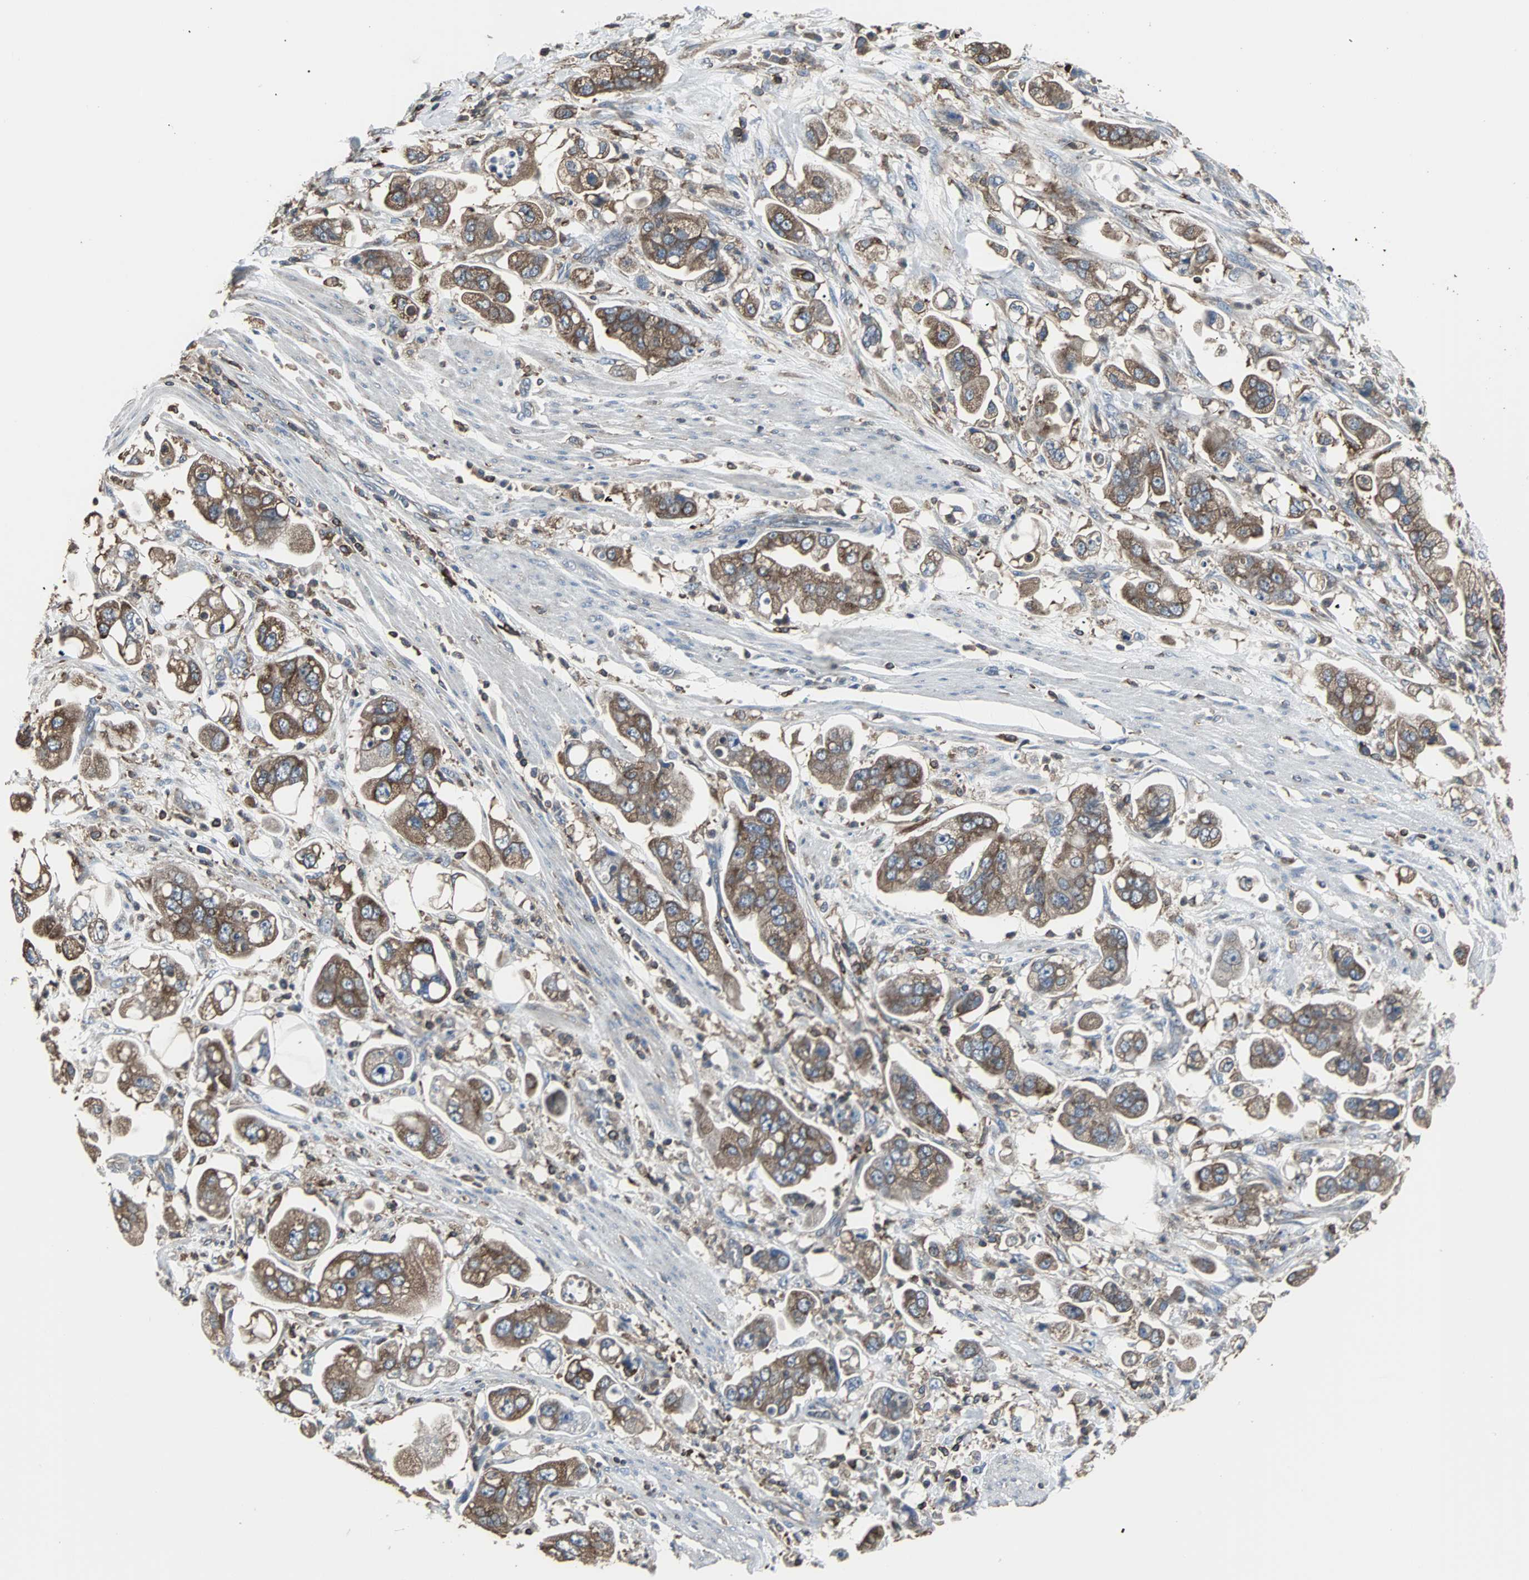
{"staining": {"intensity": "strong", "quantity": ">75%", "location": "cytoplasmic/membranous"}, "tissue": "stomach cancer", "cell_type": "Tumor cells", "image_type": "cancer", "snomed": [{"axis": "morphology", "description": "Adenocarcinoma, NOS"}, {"axis": "topography", "description": "Stomach"}], "caption": "Brown immunohistochemical staining in human stomach cancer reveals strong cytoplasmic/membranous expression in approximately >75% of tumor cells. Nuclei are stained in blue.", "gene": "LRRFIP1", "patient": {"sex": "male", "age": 62}}